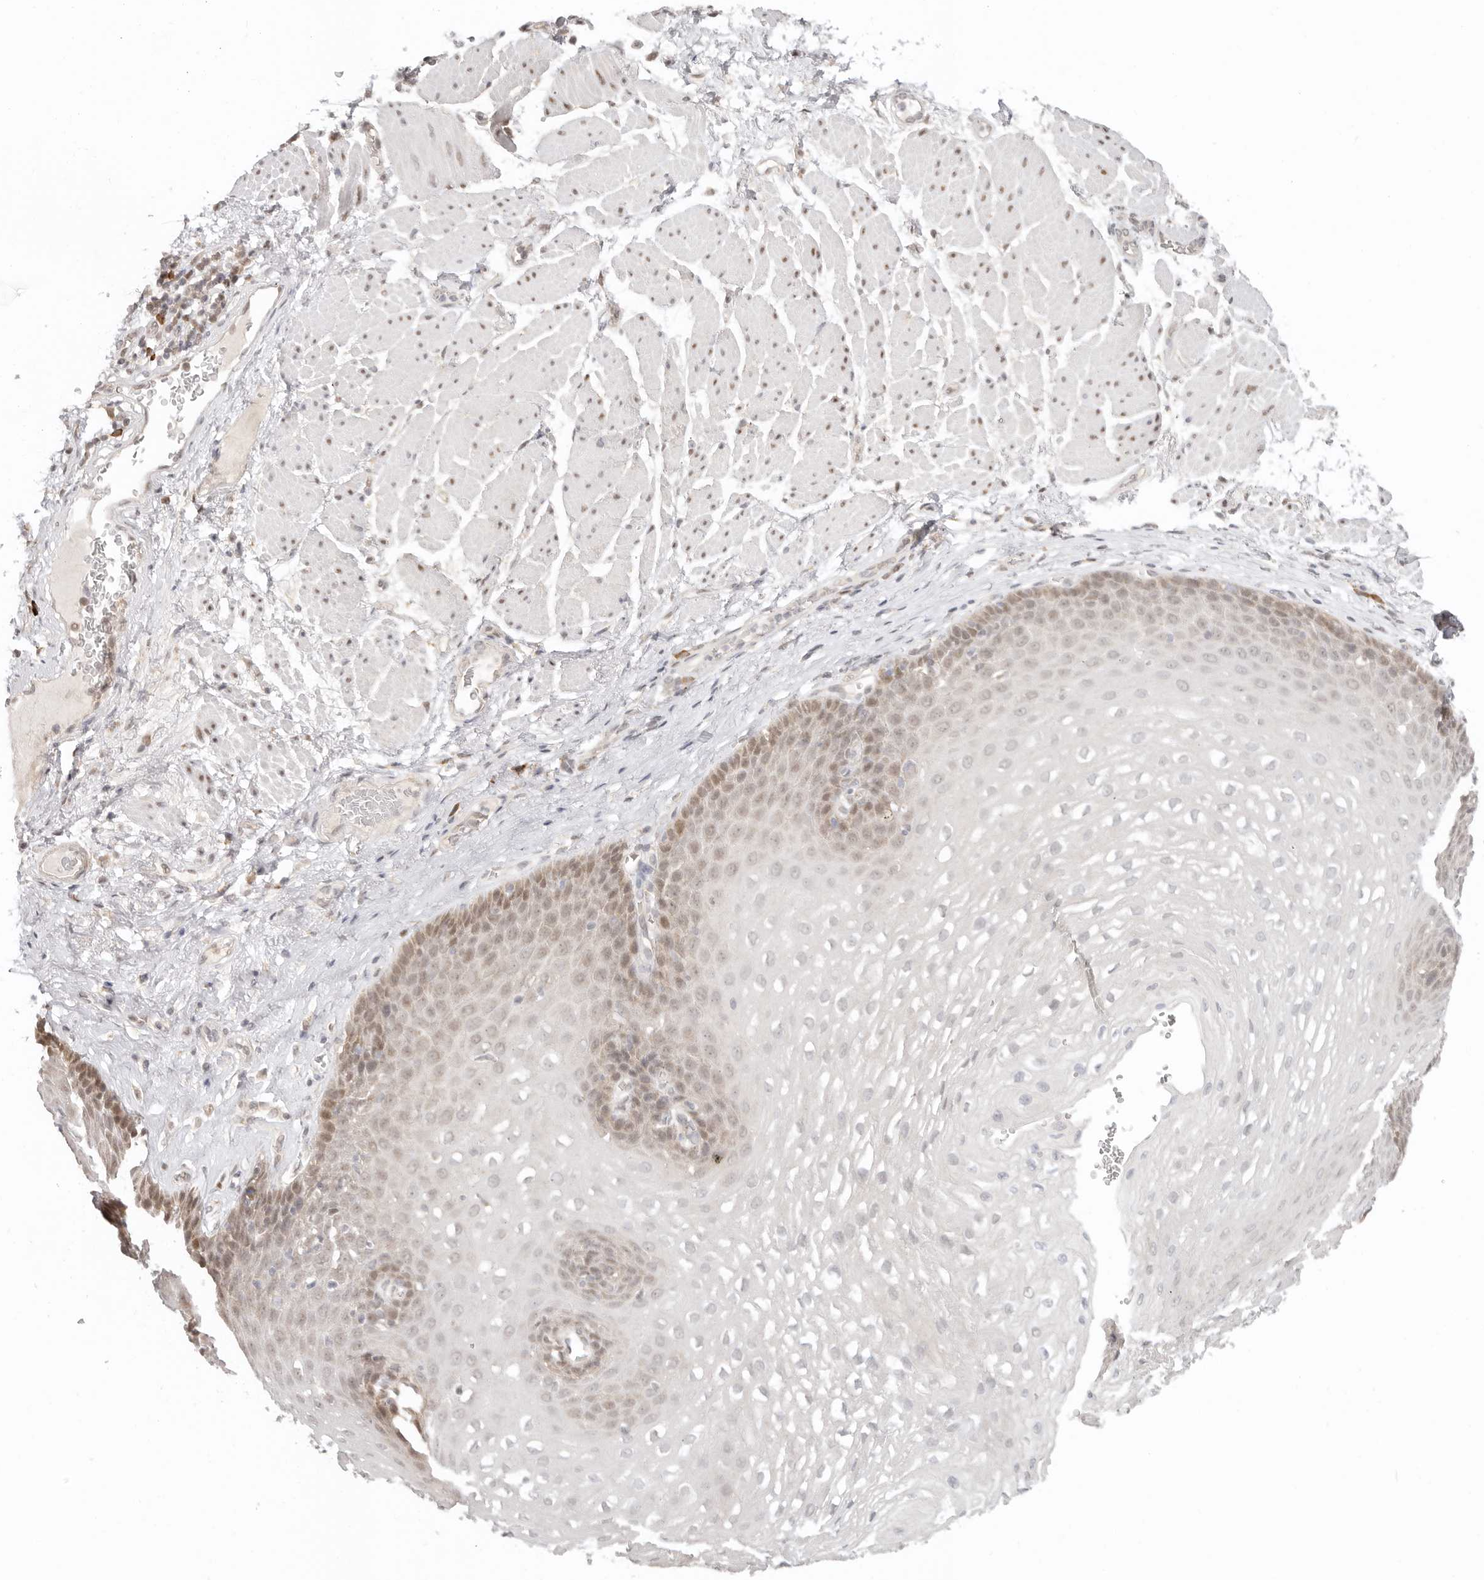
{"staining": {"intensity": "moderate", "quantity": "<25%", "location": "nuclear"}, "tissue": "esophagus", "cell_type": "Squamous epithelial cells", "image_type": "normal", "snomed": [{"axis": "morphology", "description": "Normal tissue, NOS"}, {"axis": "topography", "description": "Esophagus"}], "caption": "Brown immunohistochemical staining in benign human esophagus demonstrates moderate nuclear expression in approximately <25% of squamous epithelial cells.", "gene": "LARP7", "patient": {"sex": "female", "age": 66}}